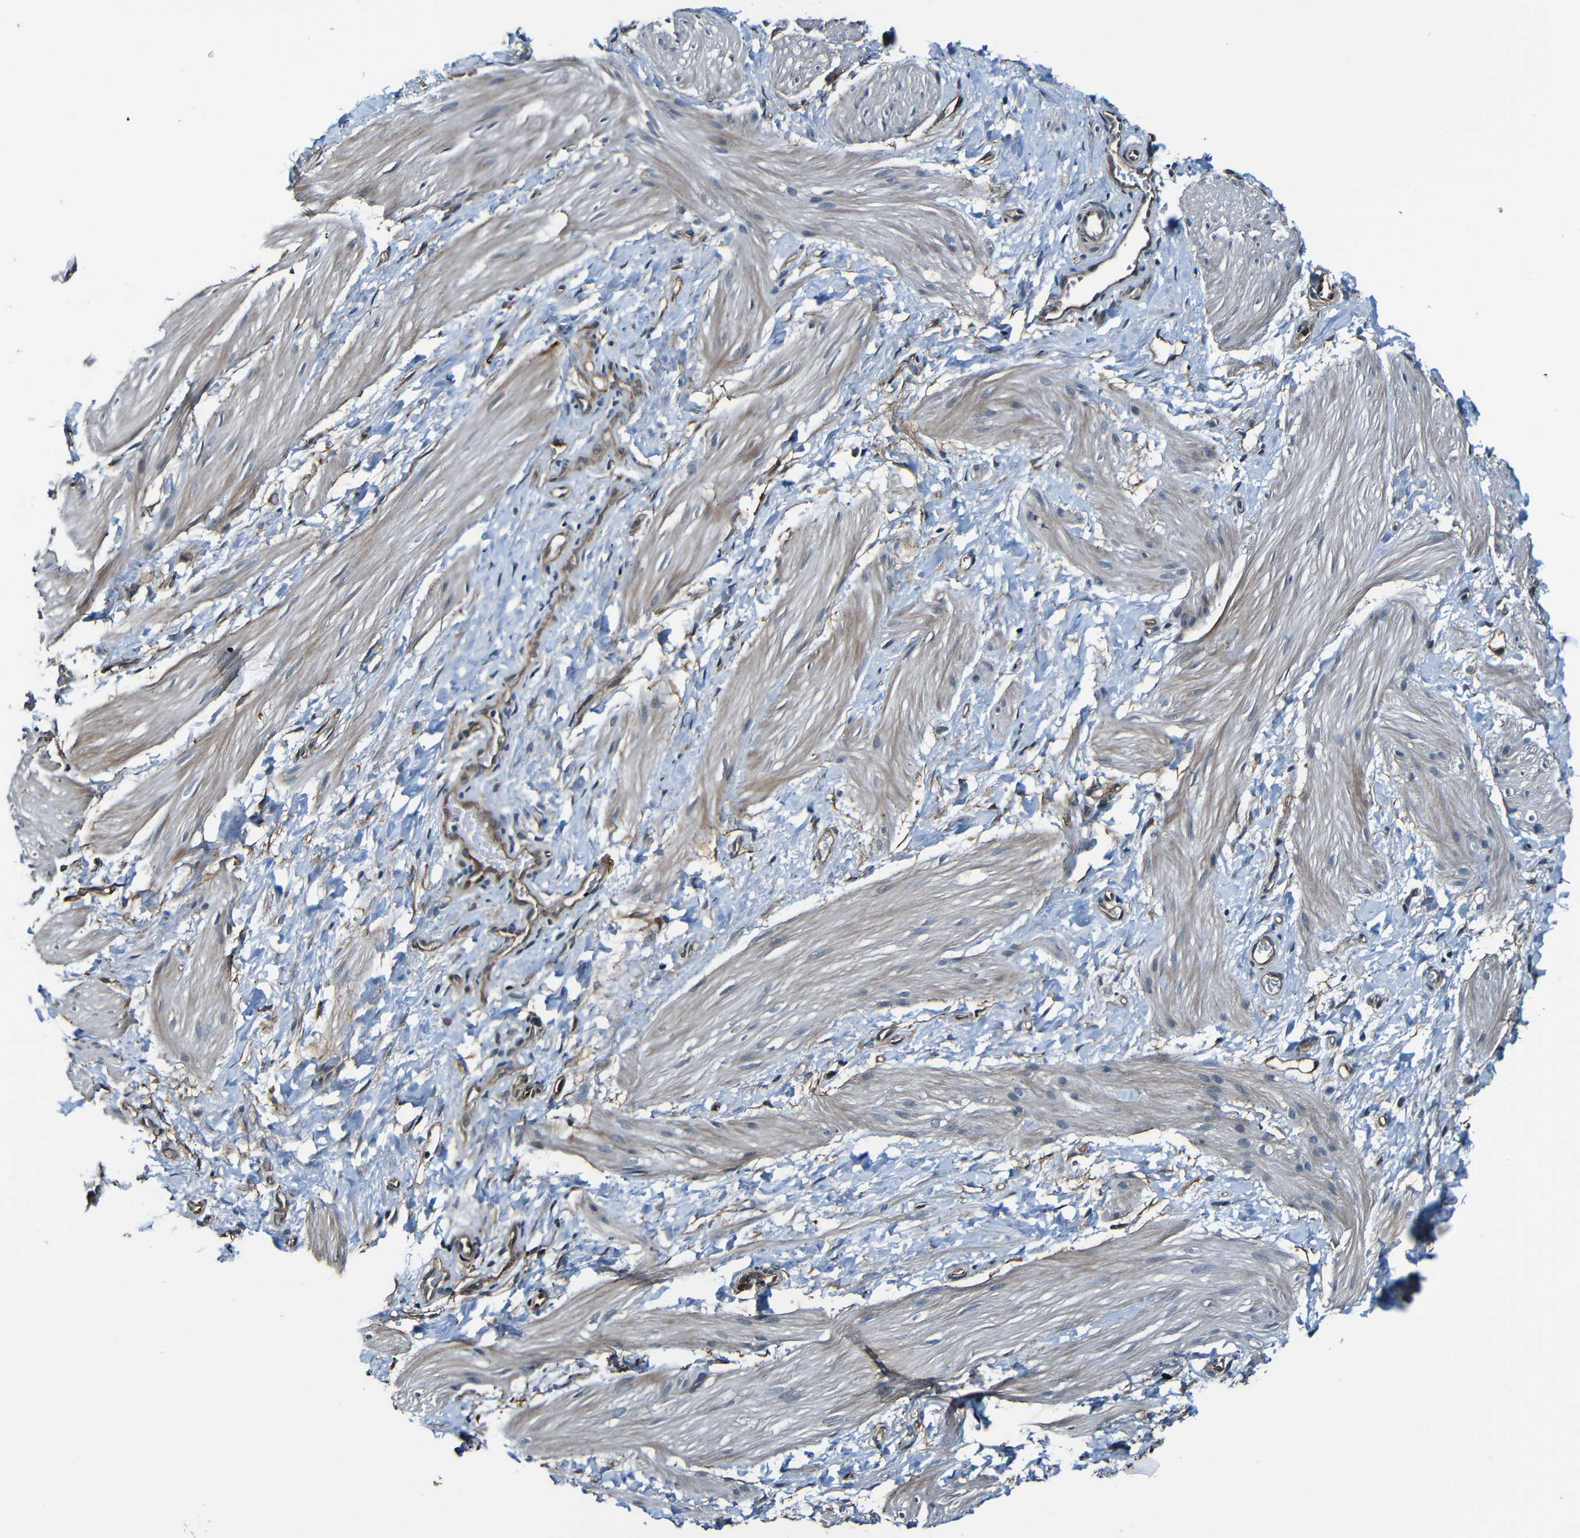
{"staining": {"intensity": "weak", "quantity": "<25%", "location": "cytoplasmic/membranous"}, "tissue": "smooth muscle", "cell_type": "Smooth muscle cells", "image_type": "normal", "snomed": [{"axis": "morphology", "description": "Normal tissue, NOS"}, {"axis": "topography", "description": "Smooth muscle"}], "caption": "Protein analysis of unremarkable smooth muscle displays no significant positivity in smooth muscle cells. Brightfield microscopy of immunohistochemistry (IHC) stained with DAB (brown) and hematoxylin (blue), captured at high magnification.", "gene": "LGR5", "patient": {"sex": "male", "age": 16}}